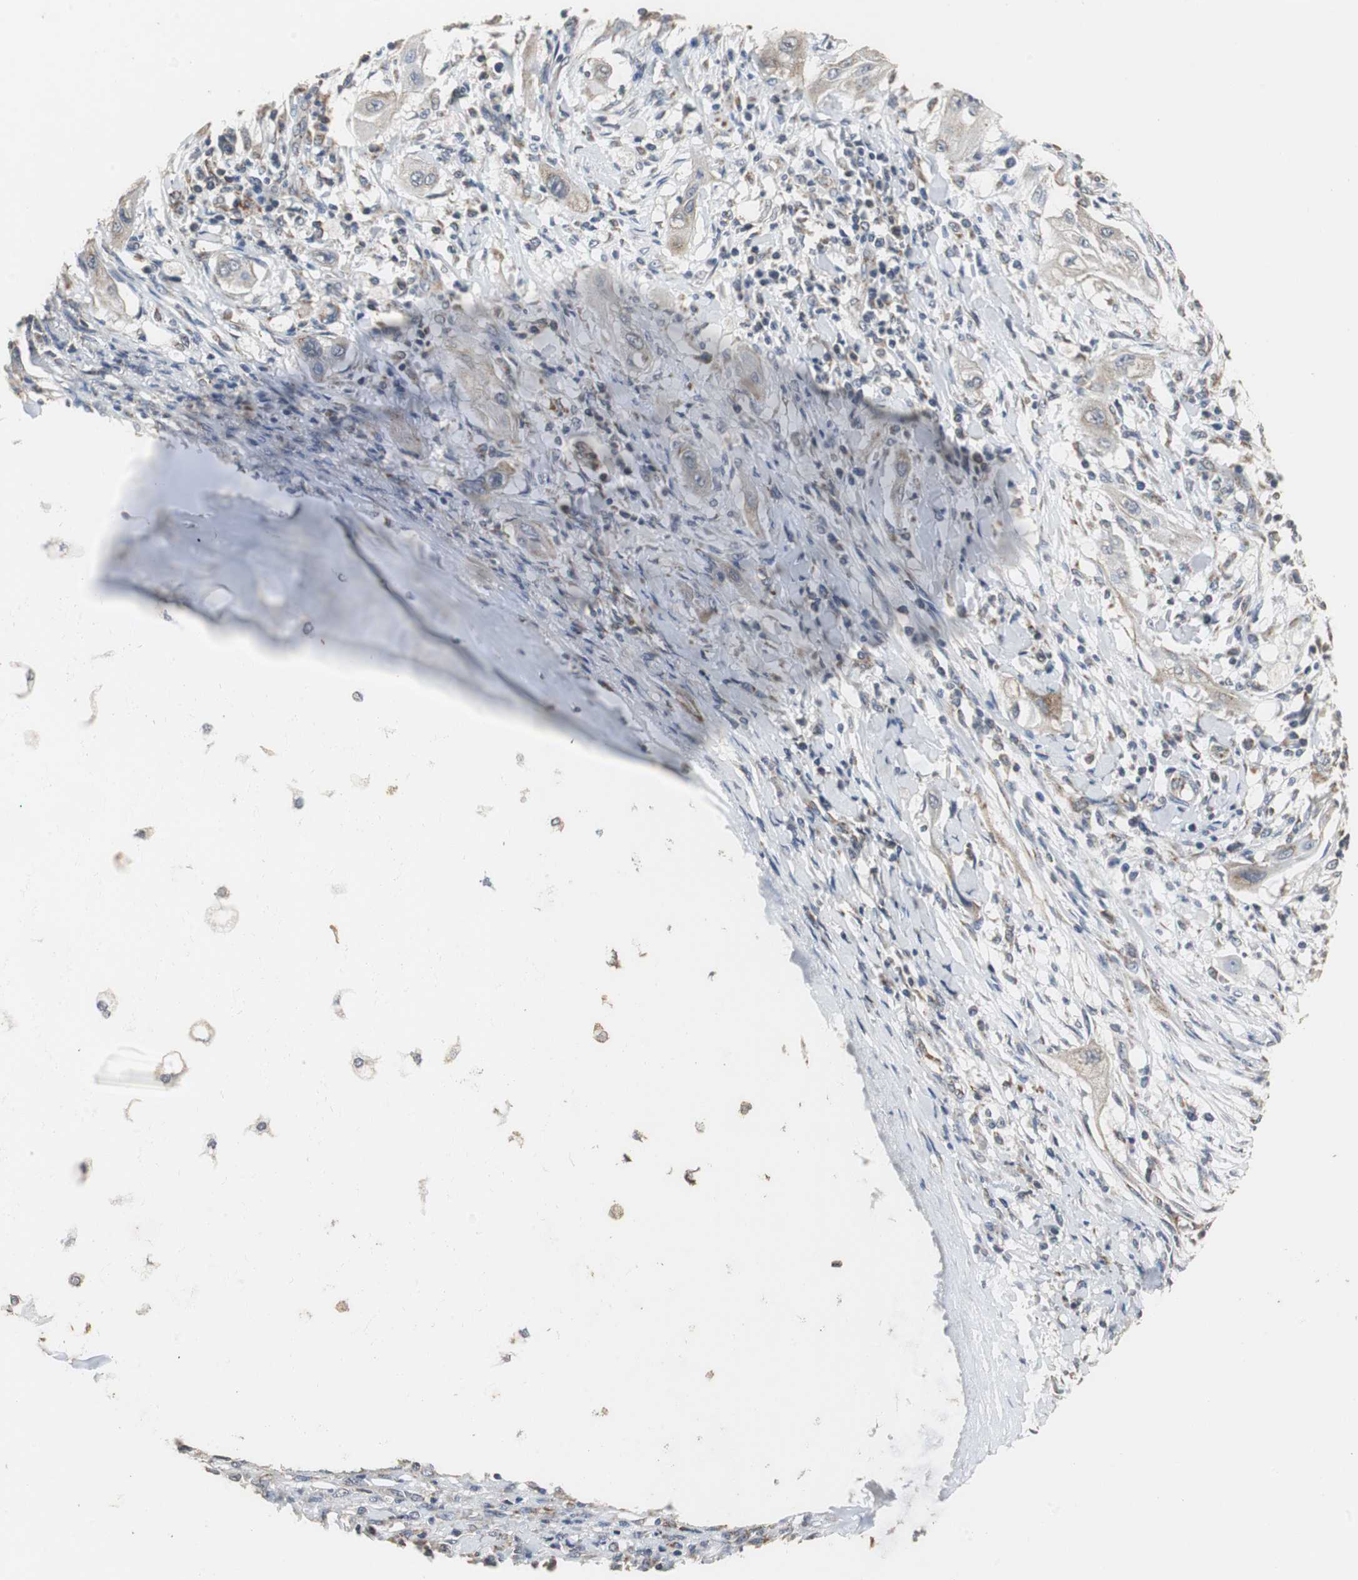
{"staining": {"intensity": "weak", "quantity": "<25%", "location": "cytoplasmic/membranous"}, "tissue": "lung cancer", "cell_type": "Tumor cells", "image_type": "cancer", "snomed": [{"axis": "morphology", "description": "Squamous cell carcinoma, NOS"}, {"axis": "topography", "description": "Lung"}], "caption": "A high-resolution histopathology image shows immunohistochemistry (IHC) staining of lung cancer, which demonstrates no significant expression in tumor cells.", "gene": "HMGCL", "patient": {"sex": "female", "age": 47}}